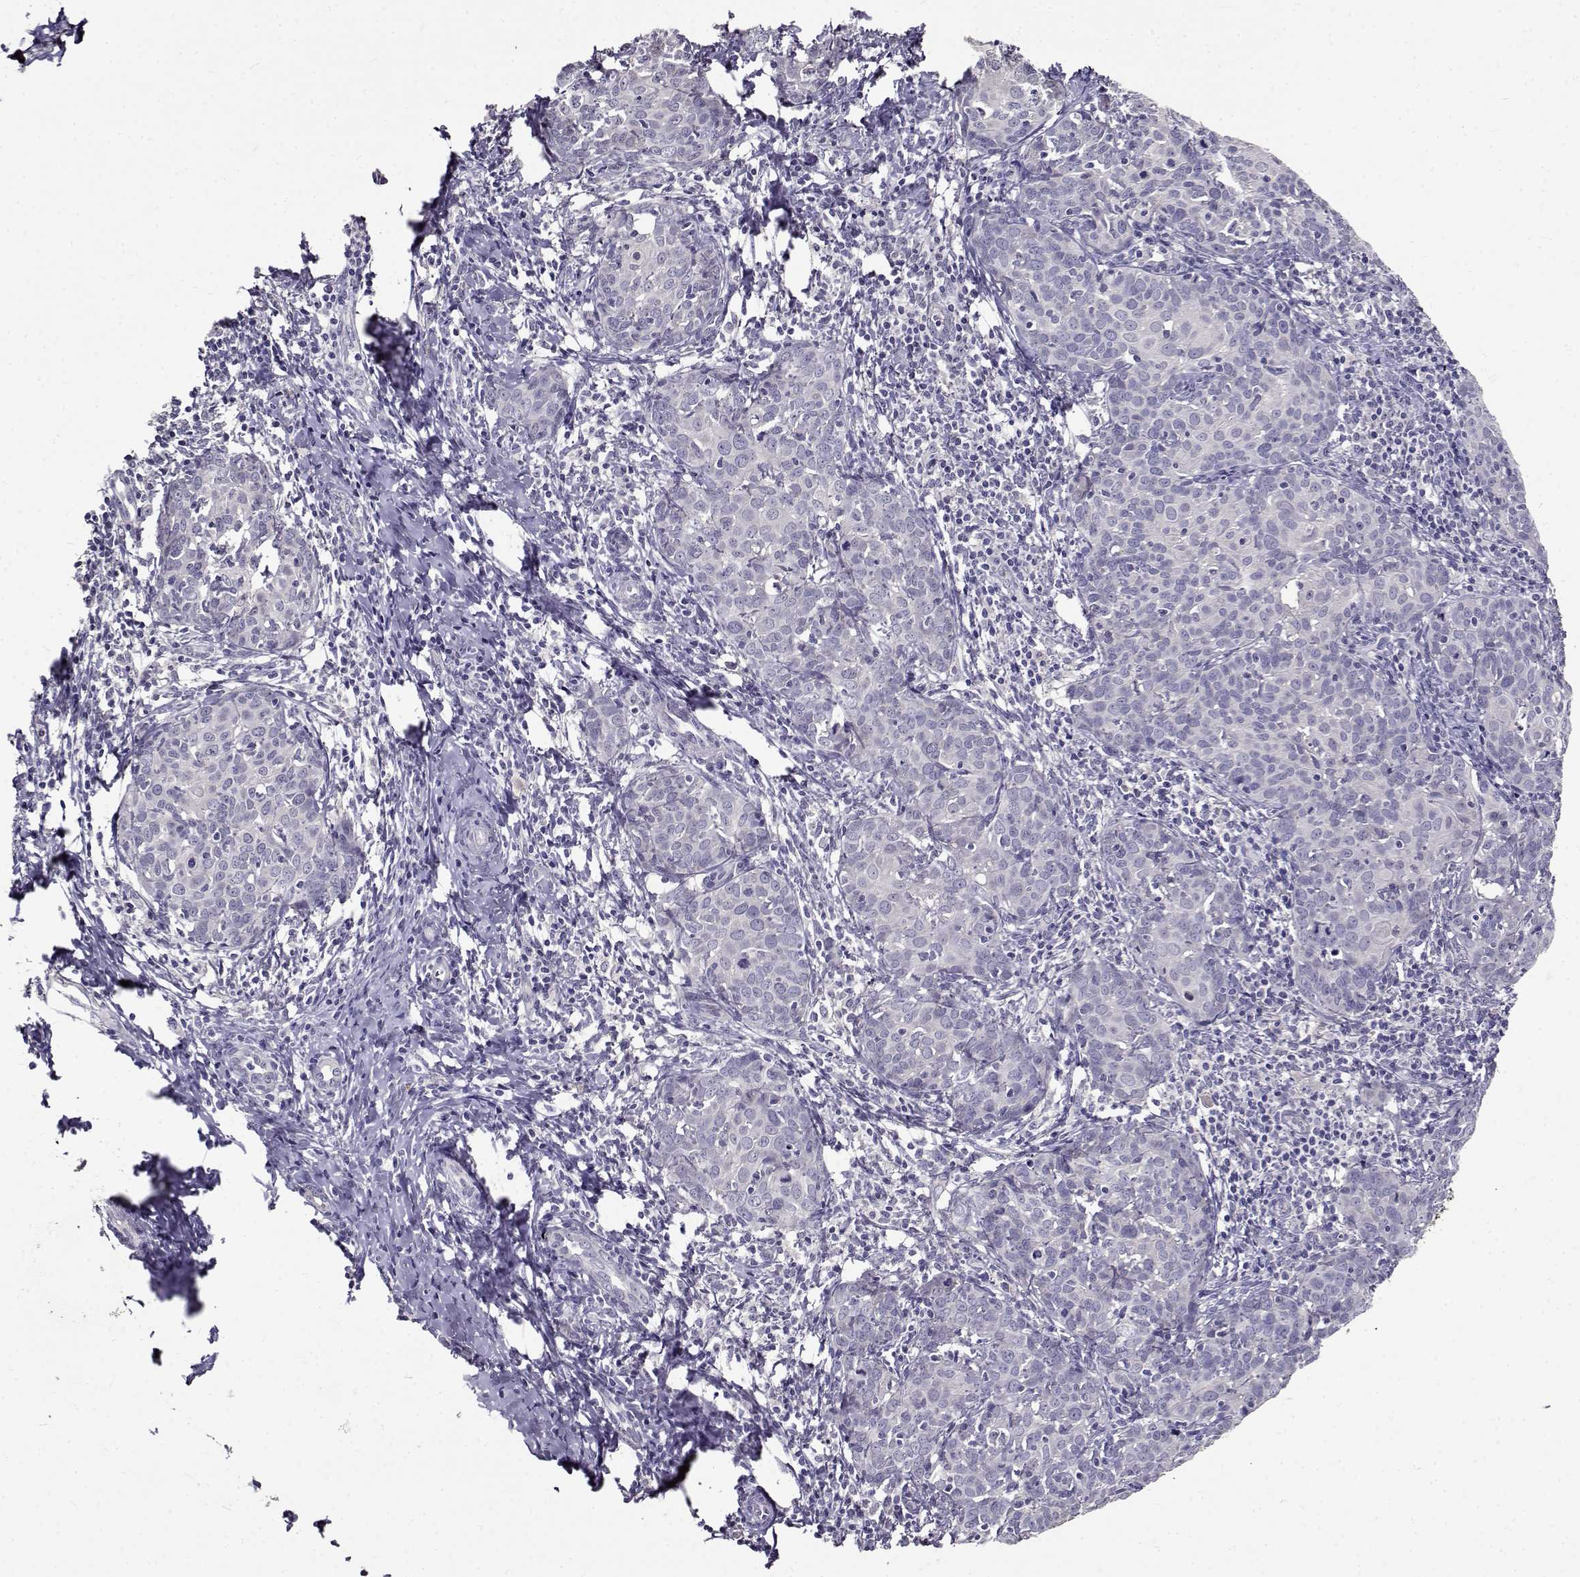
{"staining": {"intensity": "negative", "quantity": "none", "location": "none"}, "tissue": "cervical cancer", "cell_type": "Tumor cells", "image_type": "cancer", "snomed": [{"axis": "morphology", "description": "Squamous cell carcinoma, NOS"}, {"axis": "topography", "description": "Cervix"}], "caption": "Micrograph shows no protein expression in tumor cells of squamous cell carcinoma (cervical) tissue.", "gene": "PAEP", "patient": {"sex": "female", "age": 62}}